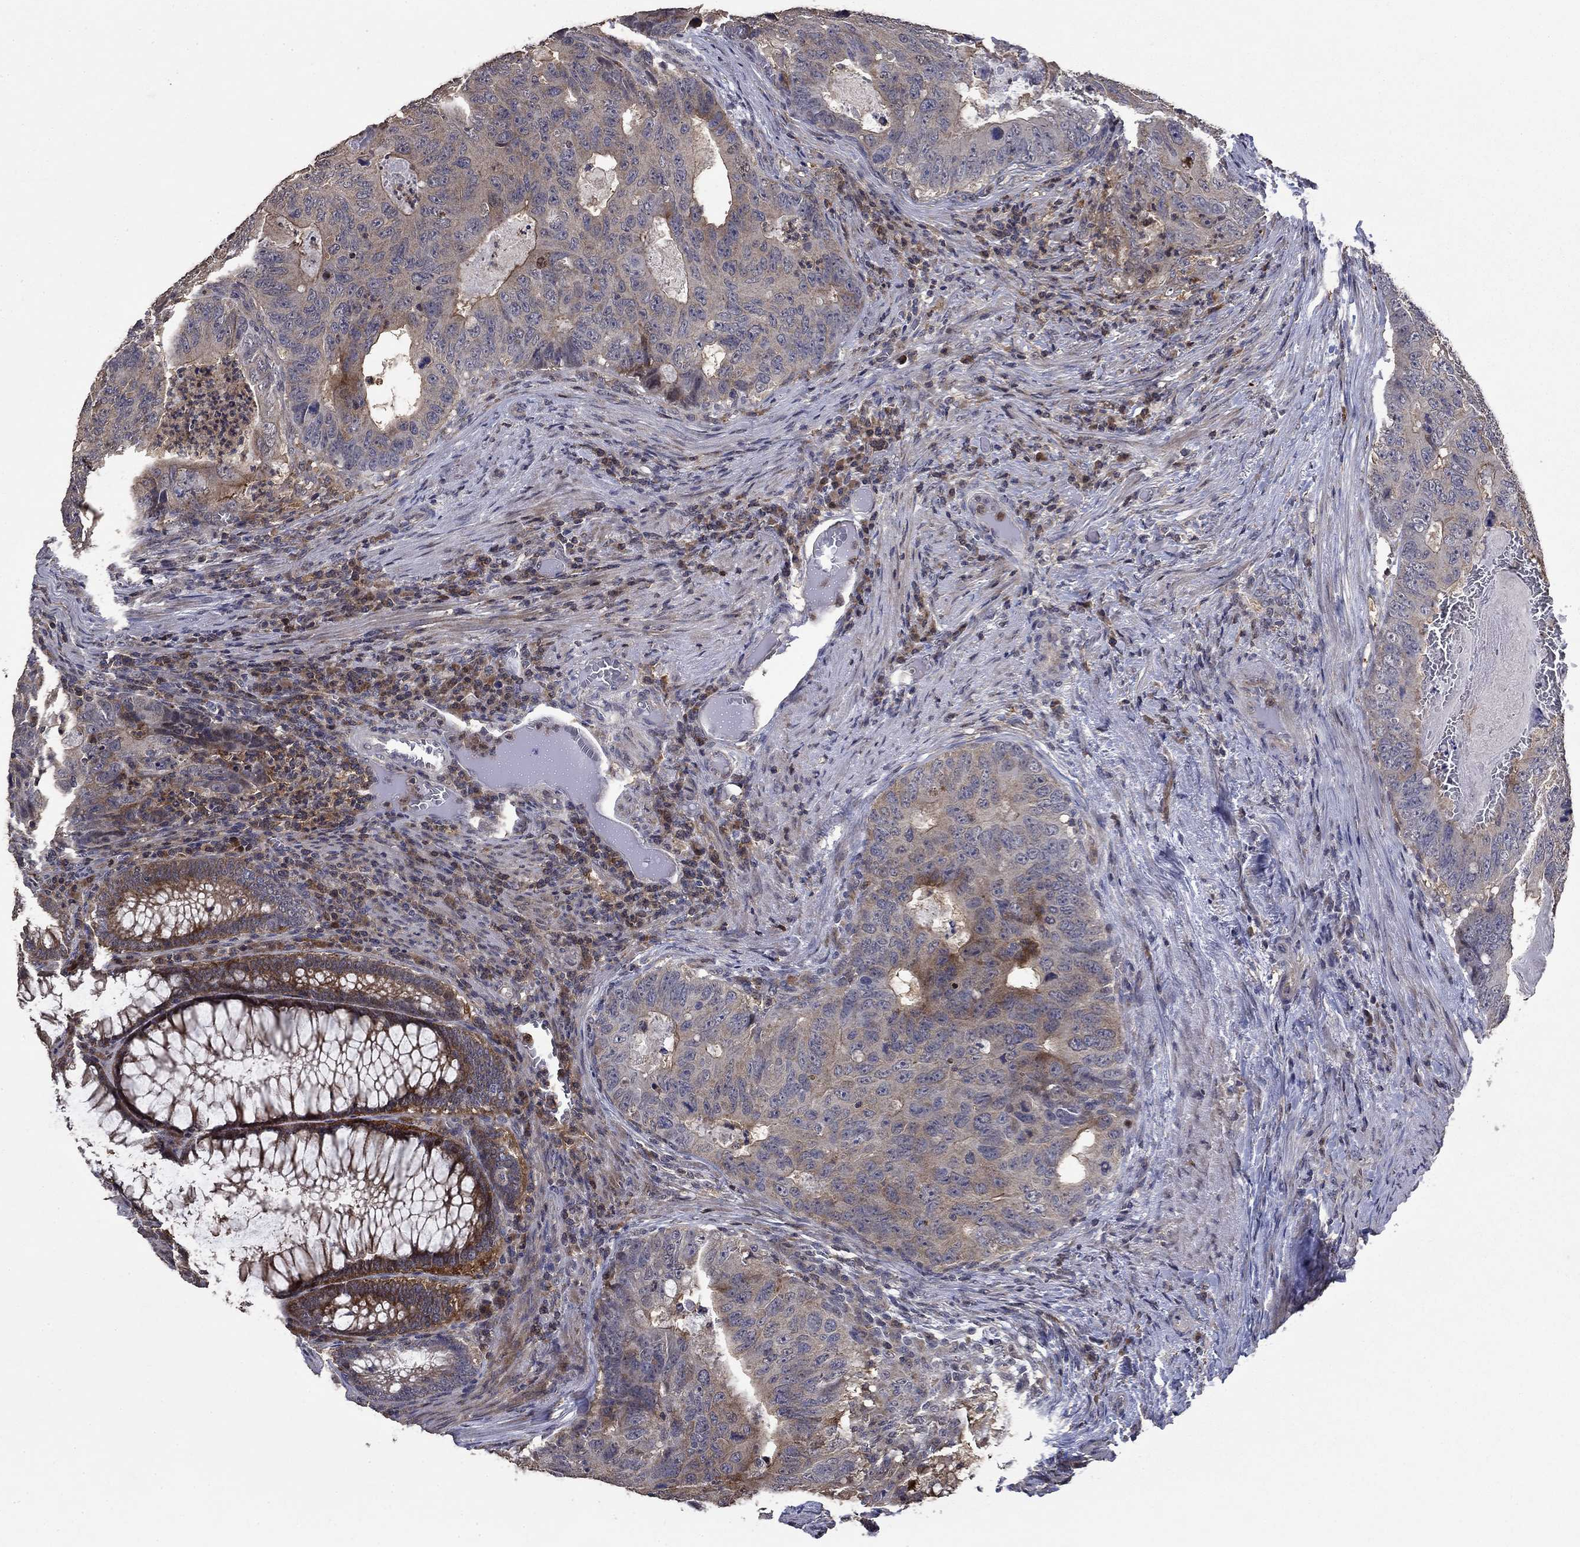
{"staining": {"intensity": "moderate", "quantity": "<25%", "location": "cytoplasmic/membranous"}, "tissue": "colorectal cancer", "cell_type": "Tumor cells", "image_type": "cancer", "snomed": [{"axis": "morphology", "description": "Adenocarcinoma, NOS"}, {"axis": "topography", "description": "Colon"}], "caption": "A brown stain highlights moderate cytoplasmic/membranous positivity of a protein in colorectal cancer (adenocarcinoma) tumor cells. Nuclei are stained in blue.", "gene": "DVL1", "patient": {"sex": "male", "age": 79}}